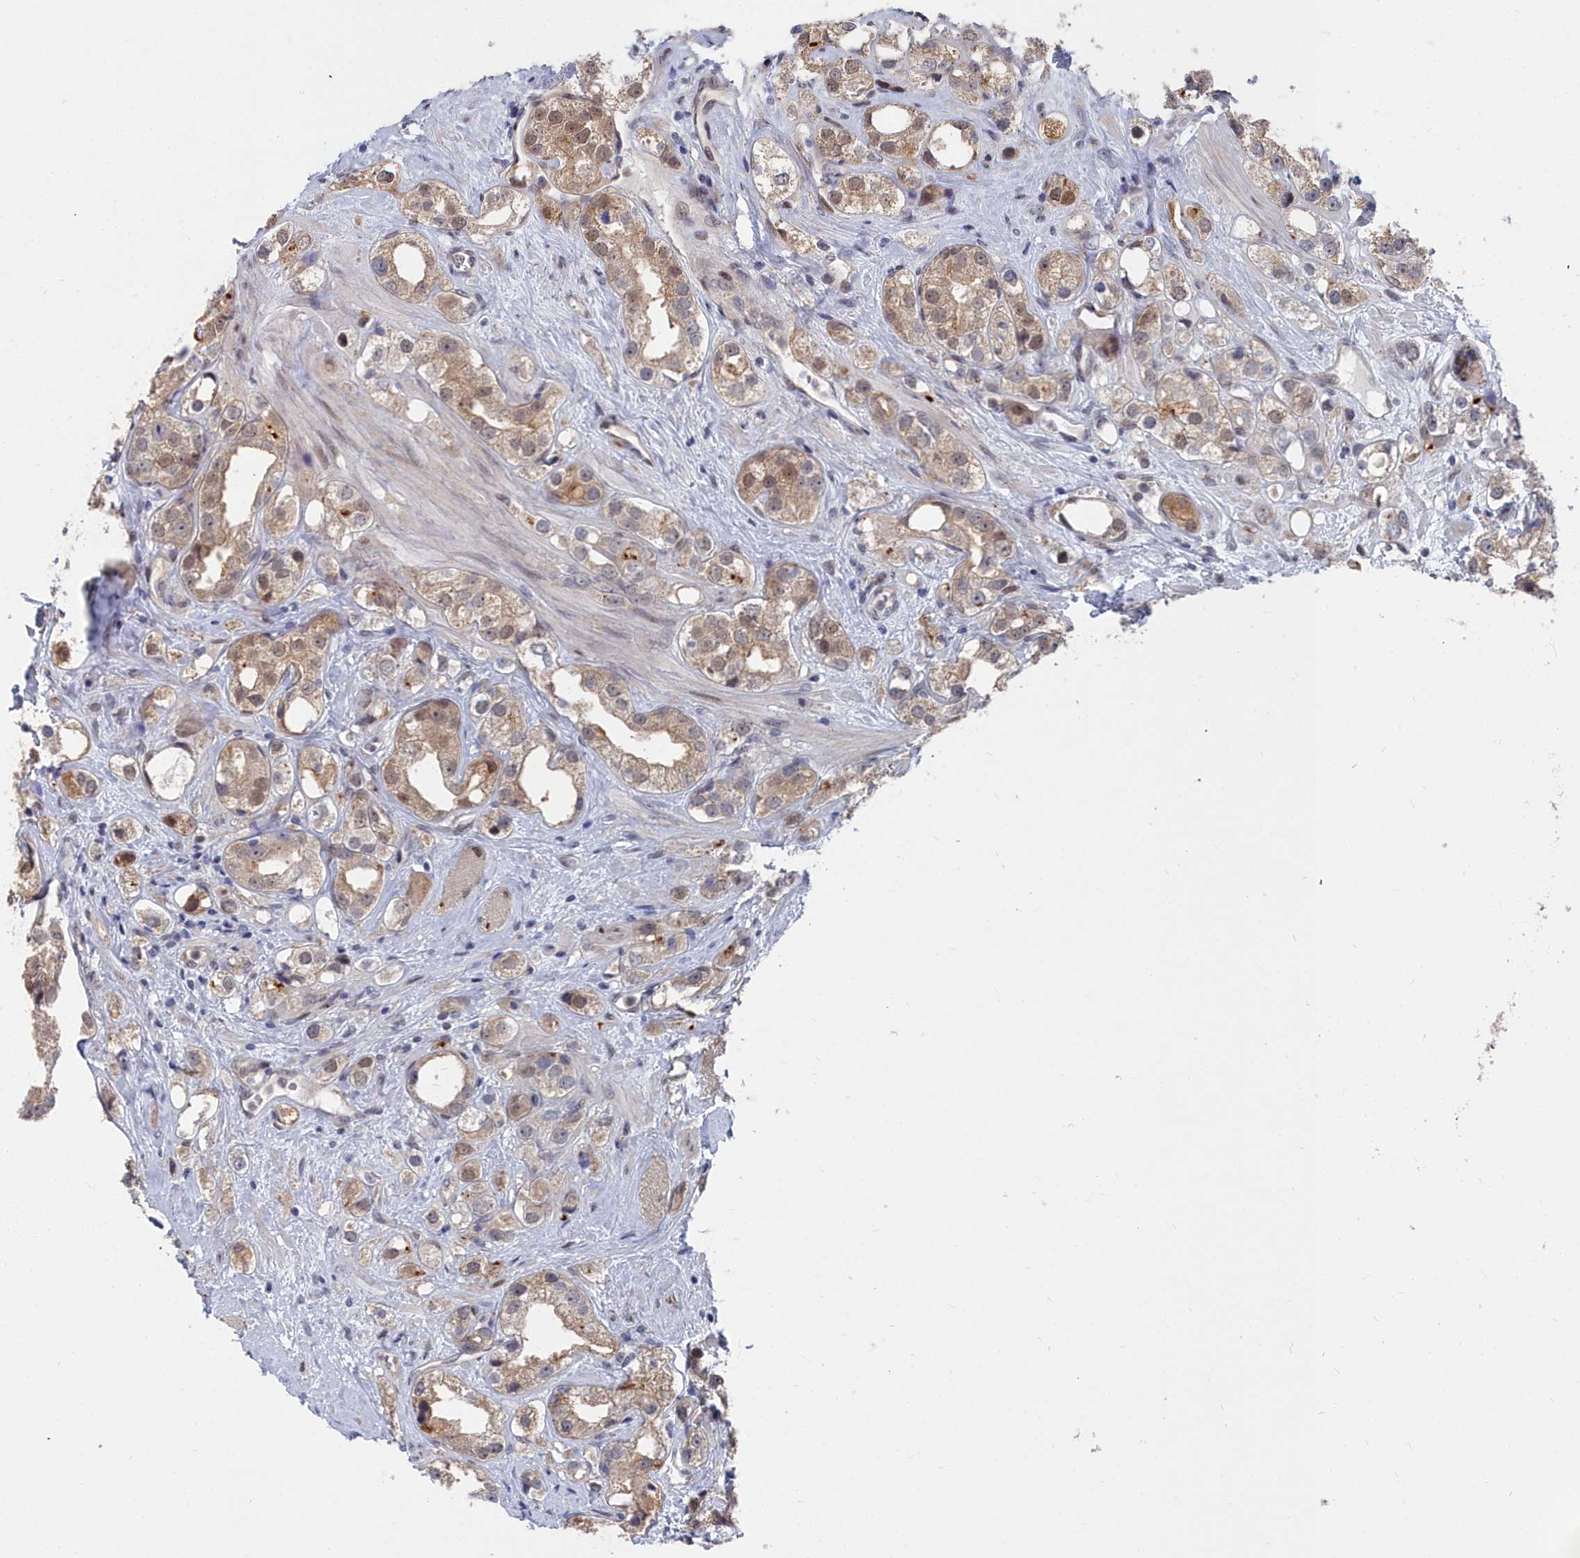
{"staining": {"intensity": "moderate", "quantity": ">75%", "location": "cytoplasmic/membranous,nuclear"}, "tissue": "prostate cancer", "cell_type": "Tumor cells", "image_type": "cancer", "snomed": [{"axis": "morphology", "description": "Adenocarcinoma, NOS"}, {"axis": "topography", "description": "Prostate"}], "caption": "A high-resolution histopathology image shows immunohistochemistry (IHC) staining of prostate adenocarcinoma, which exhibits moderate cytoplasmic/membranous and nuclear positivity in about >75% of tumor cells.", "gene": "RPS27A", "patient": {"sex": "male", "age": 79}}